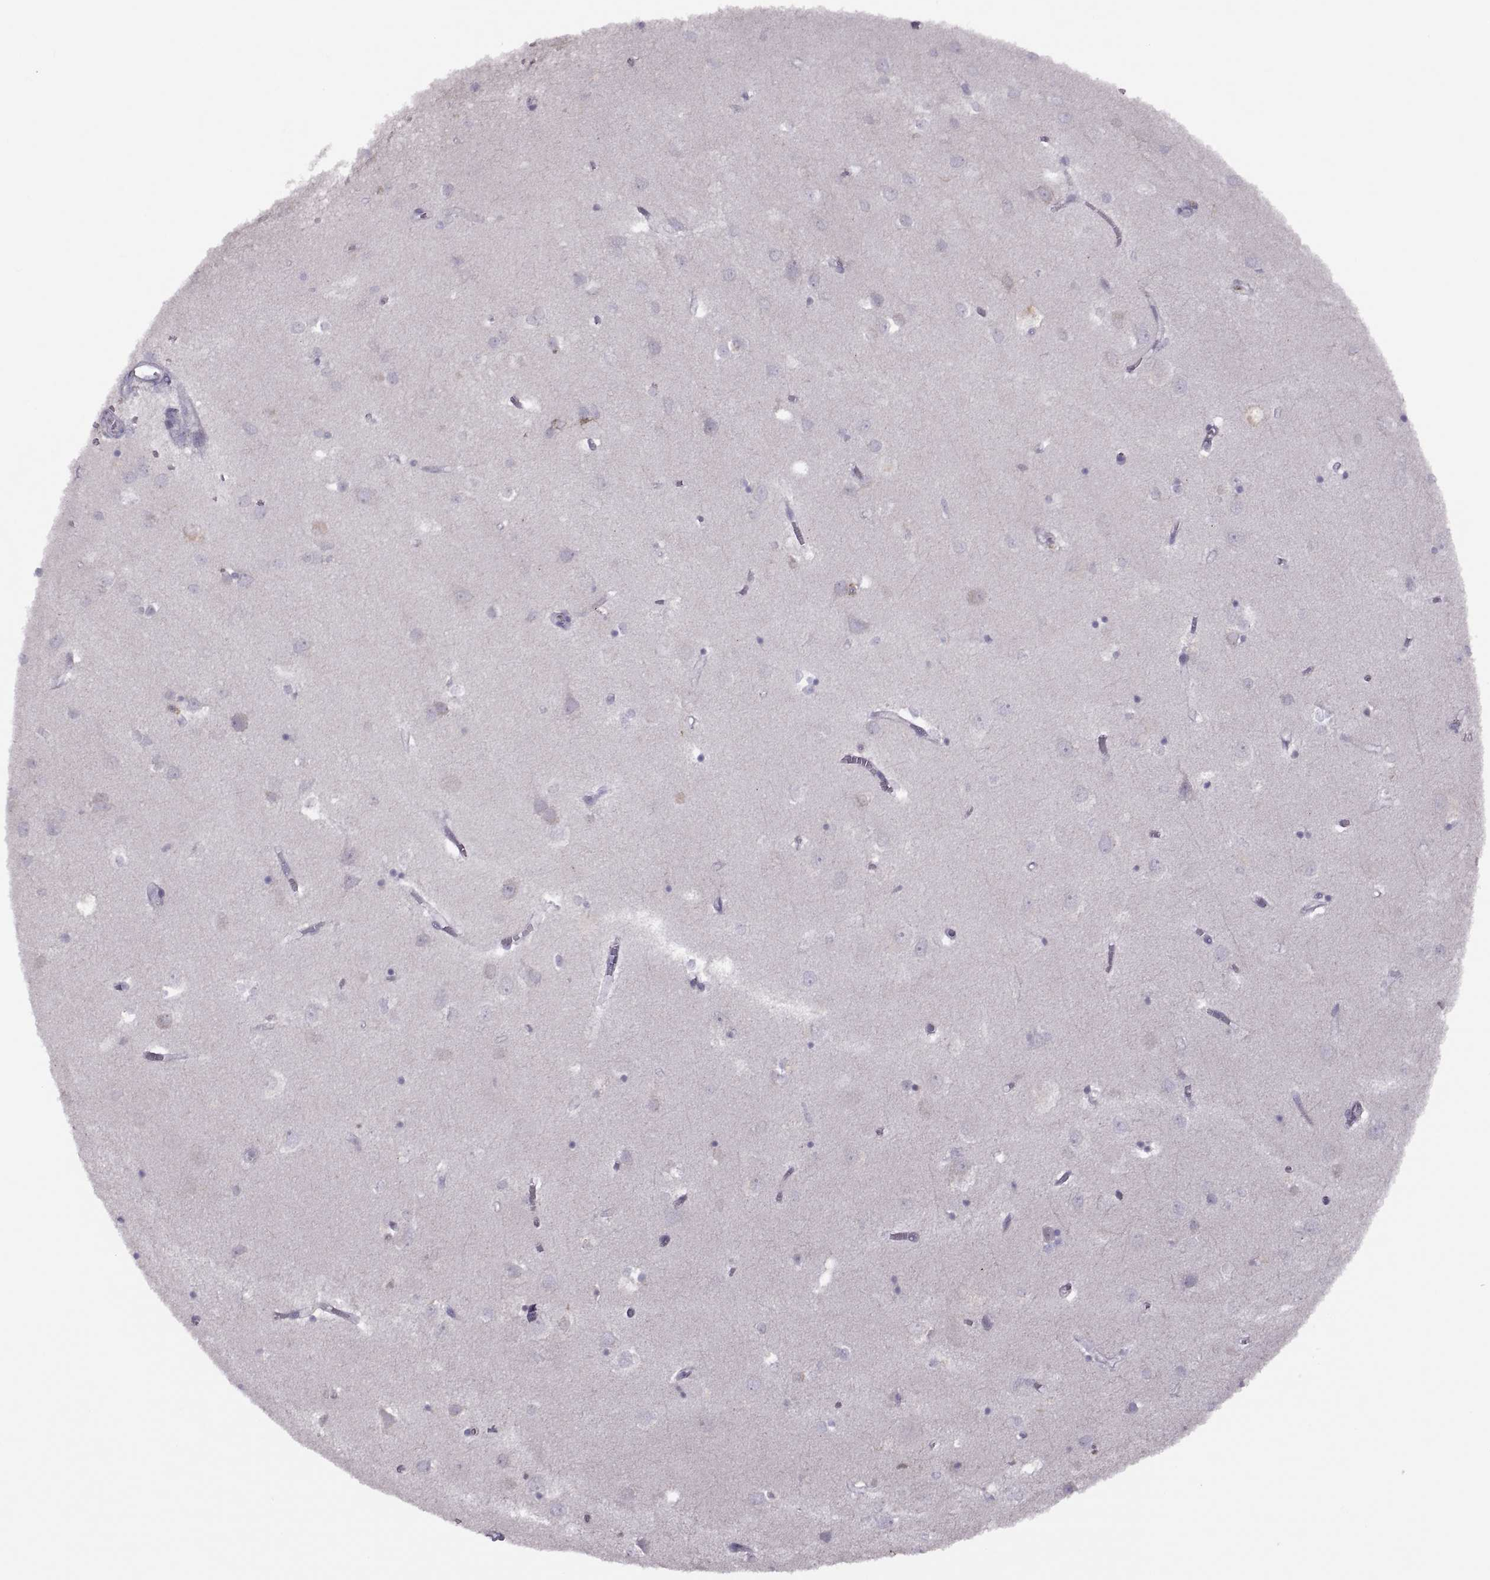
{"staining": {"intensity": "negative", "quantity": "none", "location": "none"}, "tissue": "cerebral cortex", "cell_type": "Endothelial cells", "image_type": "normal", "snomed": [{"axis": "morphology", "description": "Normal tissue, NOS"}, {"axis": "topography", "description": "Cerebral cortex"}], "caption": "Immunohistochemistry (IHC) image of normal cerebral cortex: human cerebral cortex stained with DAB displays no significant protein staining in endothelial cells.", "gene": "H2AP", "patient": {"sex": "male", "age": 70}}